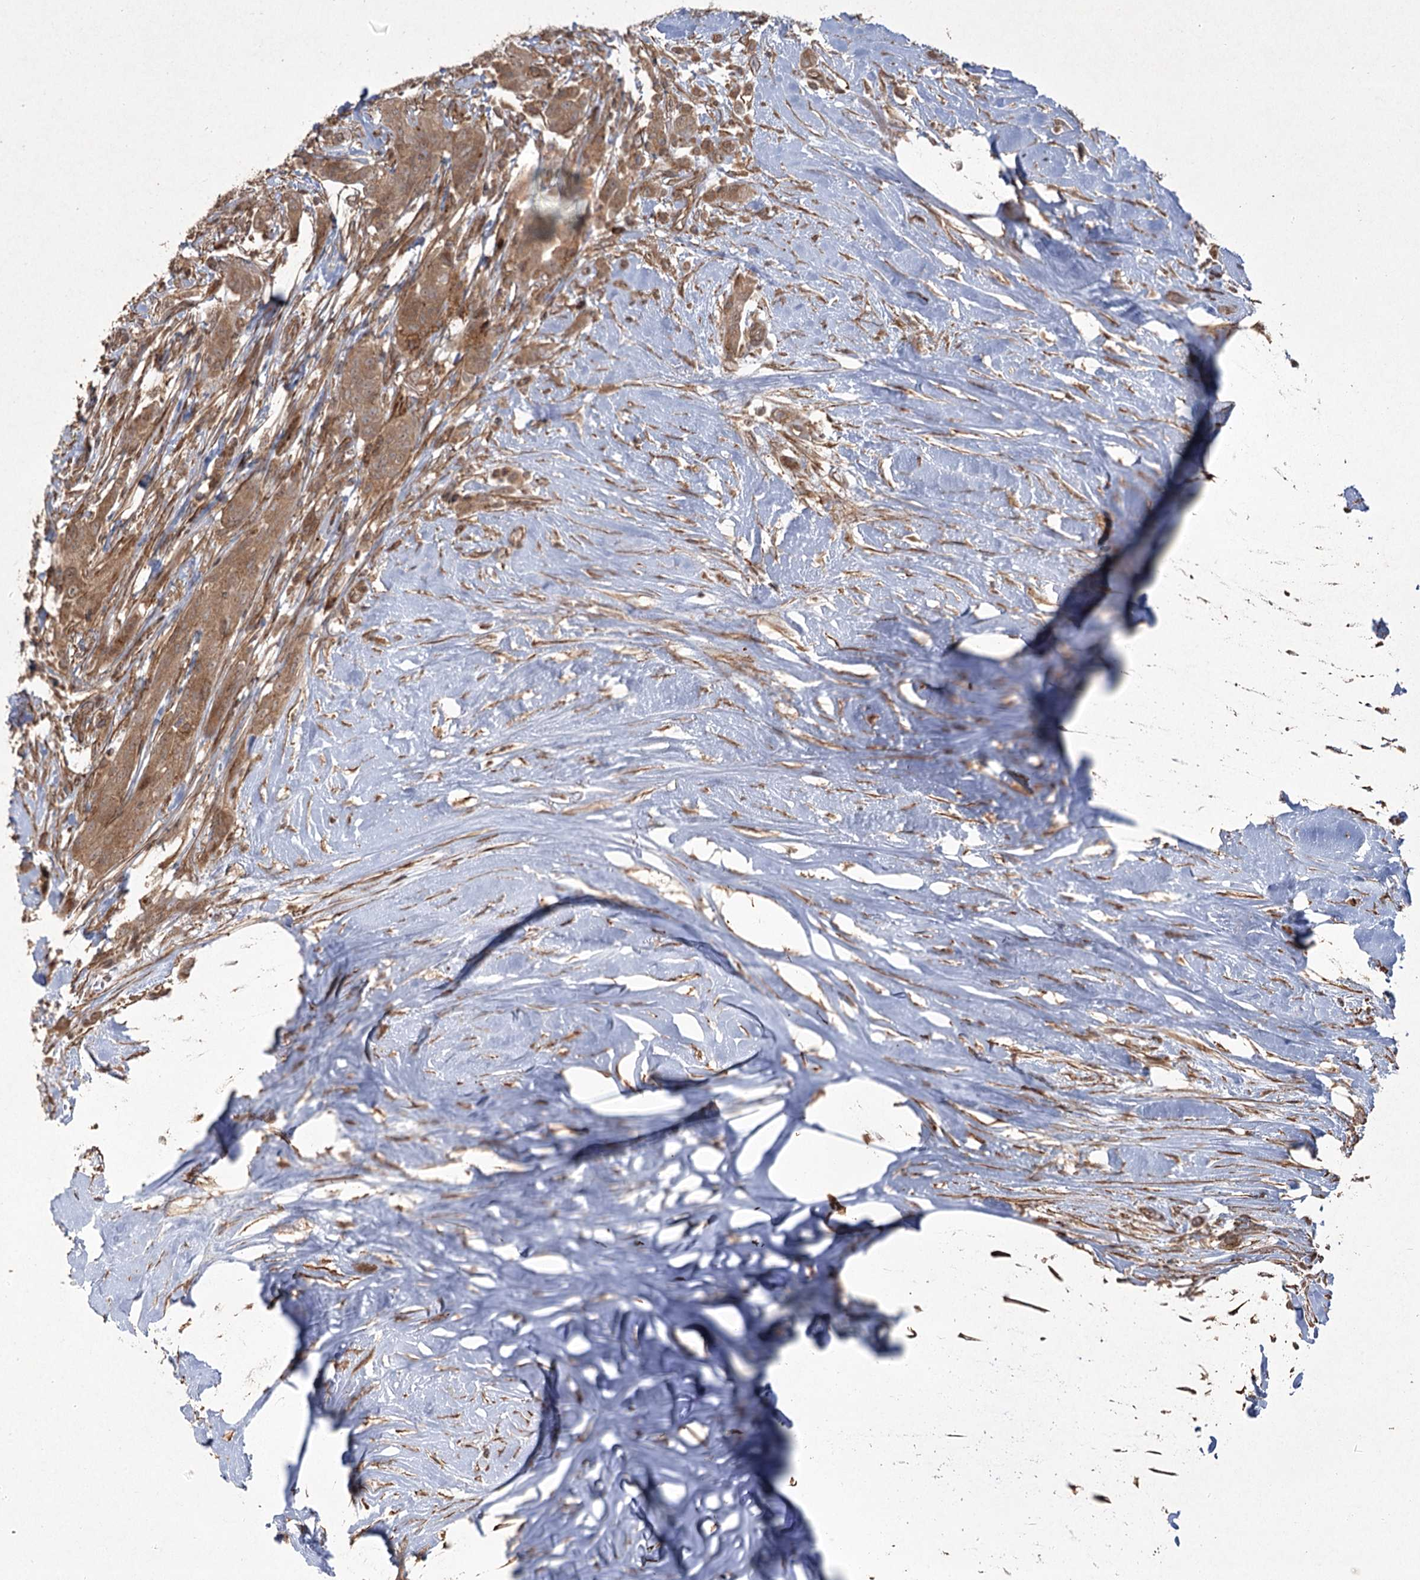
{"staining": {"intensity": "moderate", "quantity": ">75%", "location": "cytoplasmic/membranous"}, "tissue": "thyroid cancer", "cell_type": "Tumor cells", "image_type": "cancer", "snomed": [{"axis": "morphology", "description": "Papillary adenocarcinoma, NOS"}, {"axis": "topography", "description": "Thyroid gland"}], "caption": "Immunohistochemistry (DAB) staining of papillary adenocarcinoma (thyroid) reveals moderate cytoplasmic/membranous protein expression in about >75% of tumor cells.", "gene": "CPLANE1", "patient": {"sex": "female", "age": 59}}